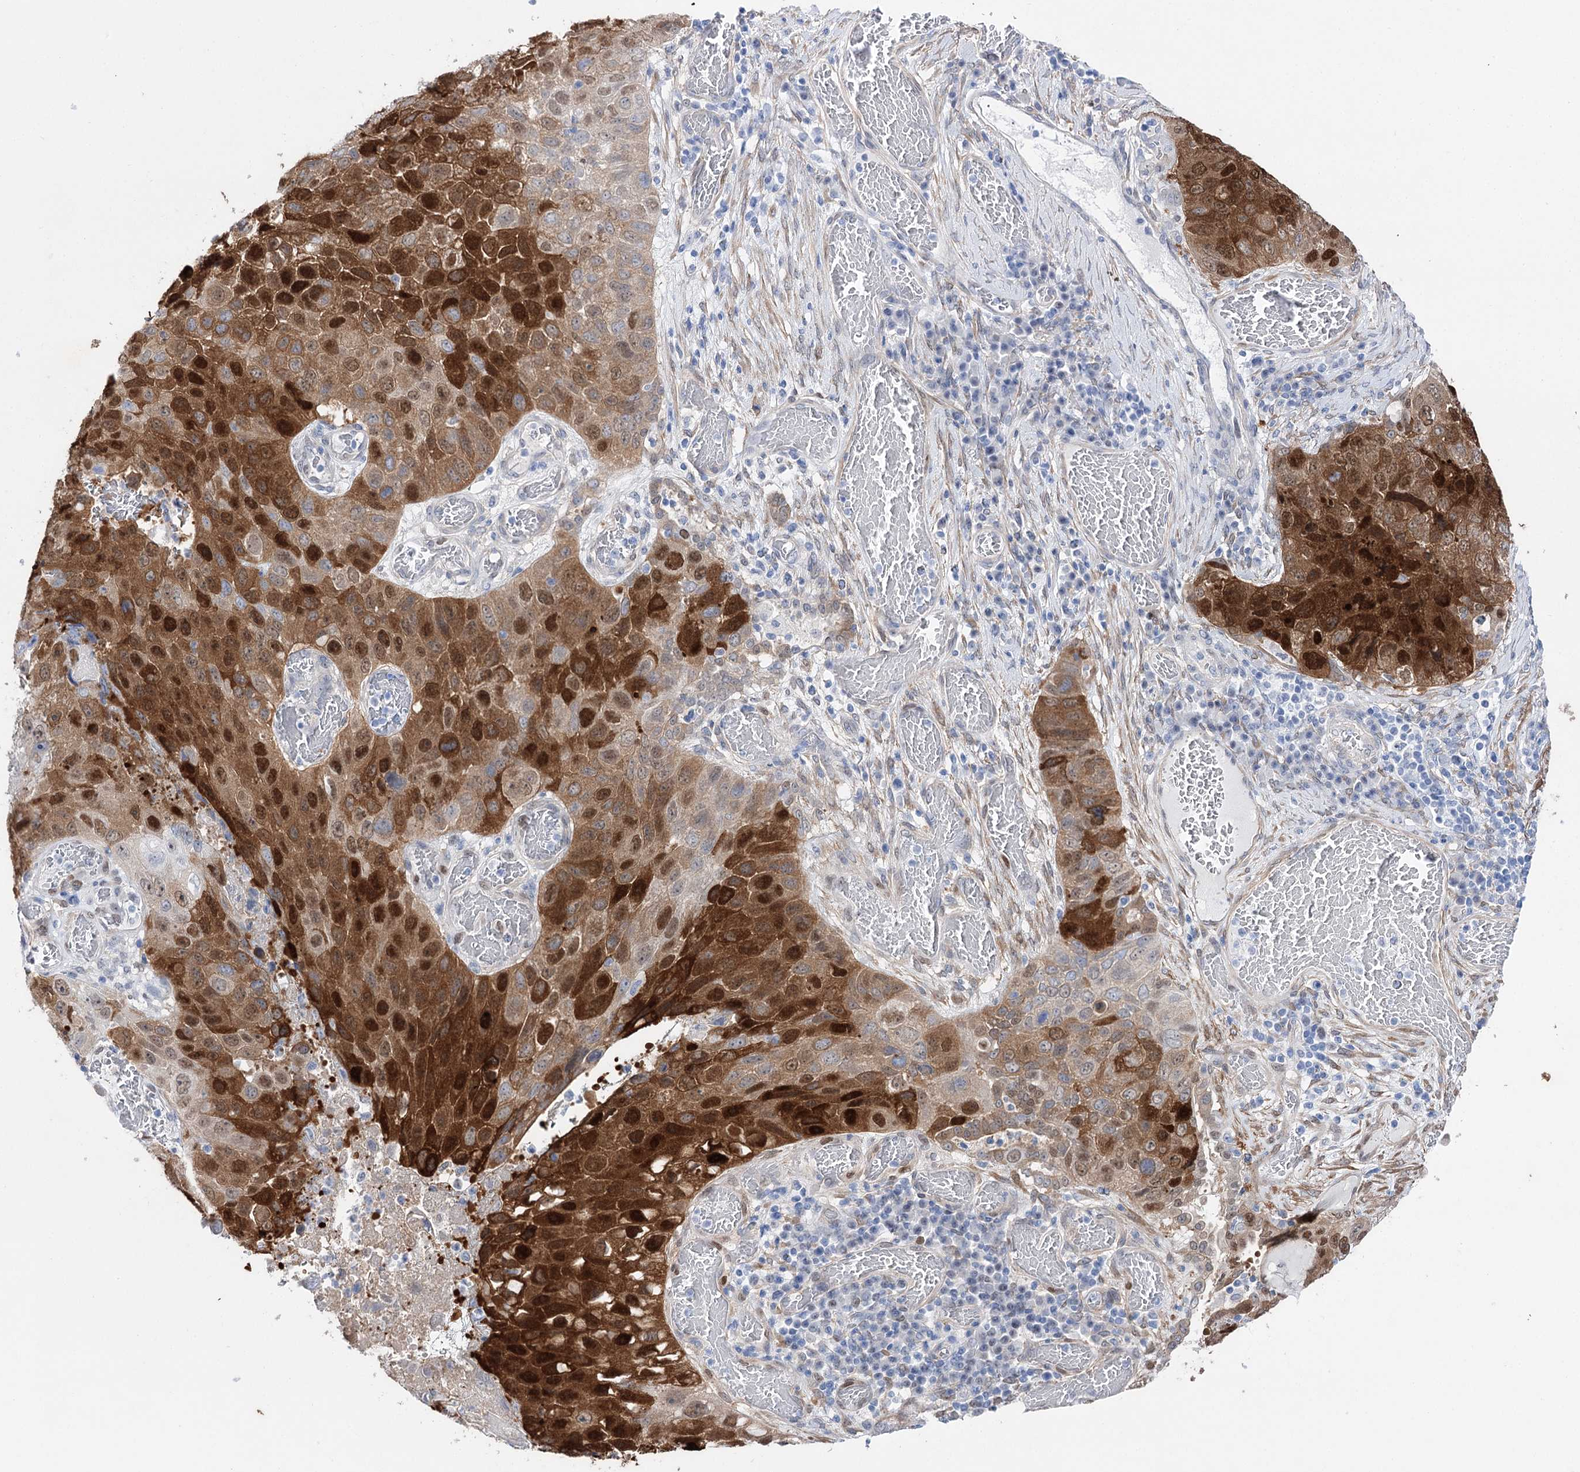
{"staining": {"intensity": "strong", "quantity": ">75%", "location": "cytoplasmic/membranous,nuclear"}, "tissue": "lung cancer", "cell_type": "Tumor cells", "image_type": "cancer", "snomed": [{"axis": "morphology", "description": "Squamous cell carcinoma, NOS"}, {"axis": "topography", "description": "Lung"}], "caption": "Immunohistochemical staining of lung cancer displays high levels of strong cytoplasmic/membranous and nuclear positivity in approximately >75% of tumor cells.", "gene": "UGDH", "patient": {"sex": "male", "age": 61}}